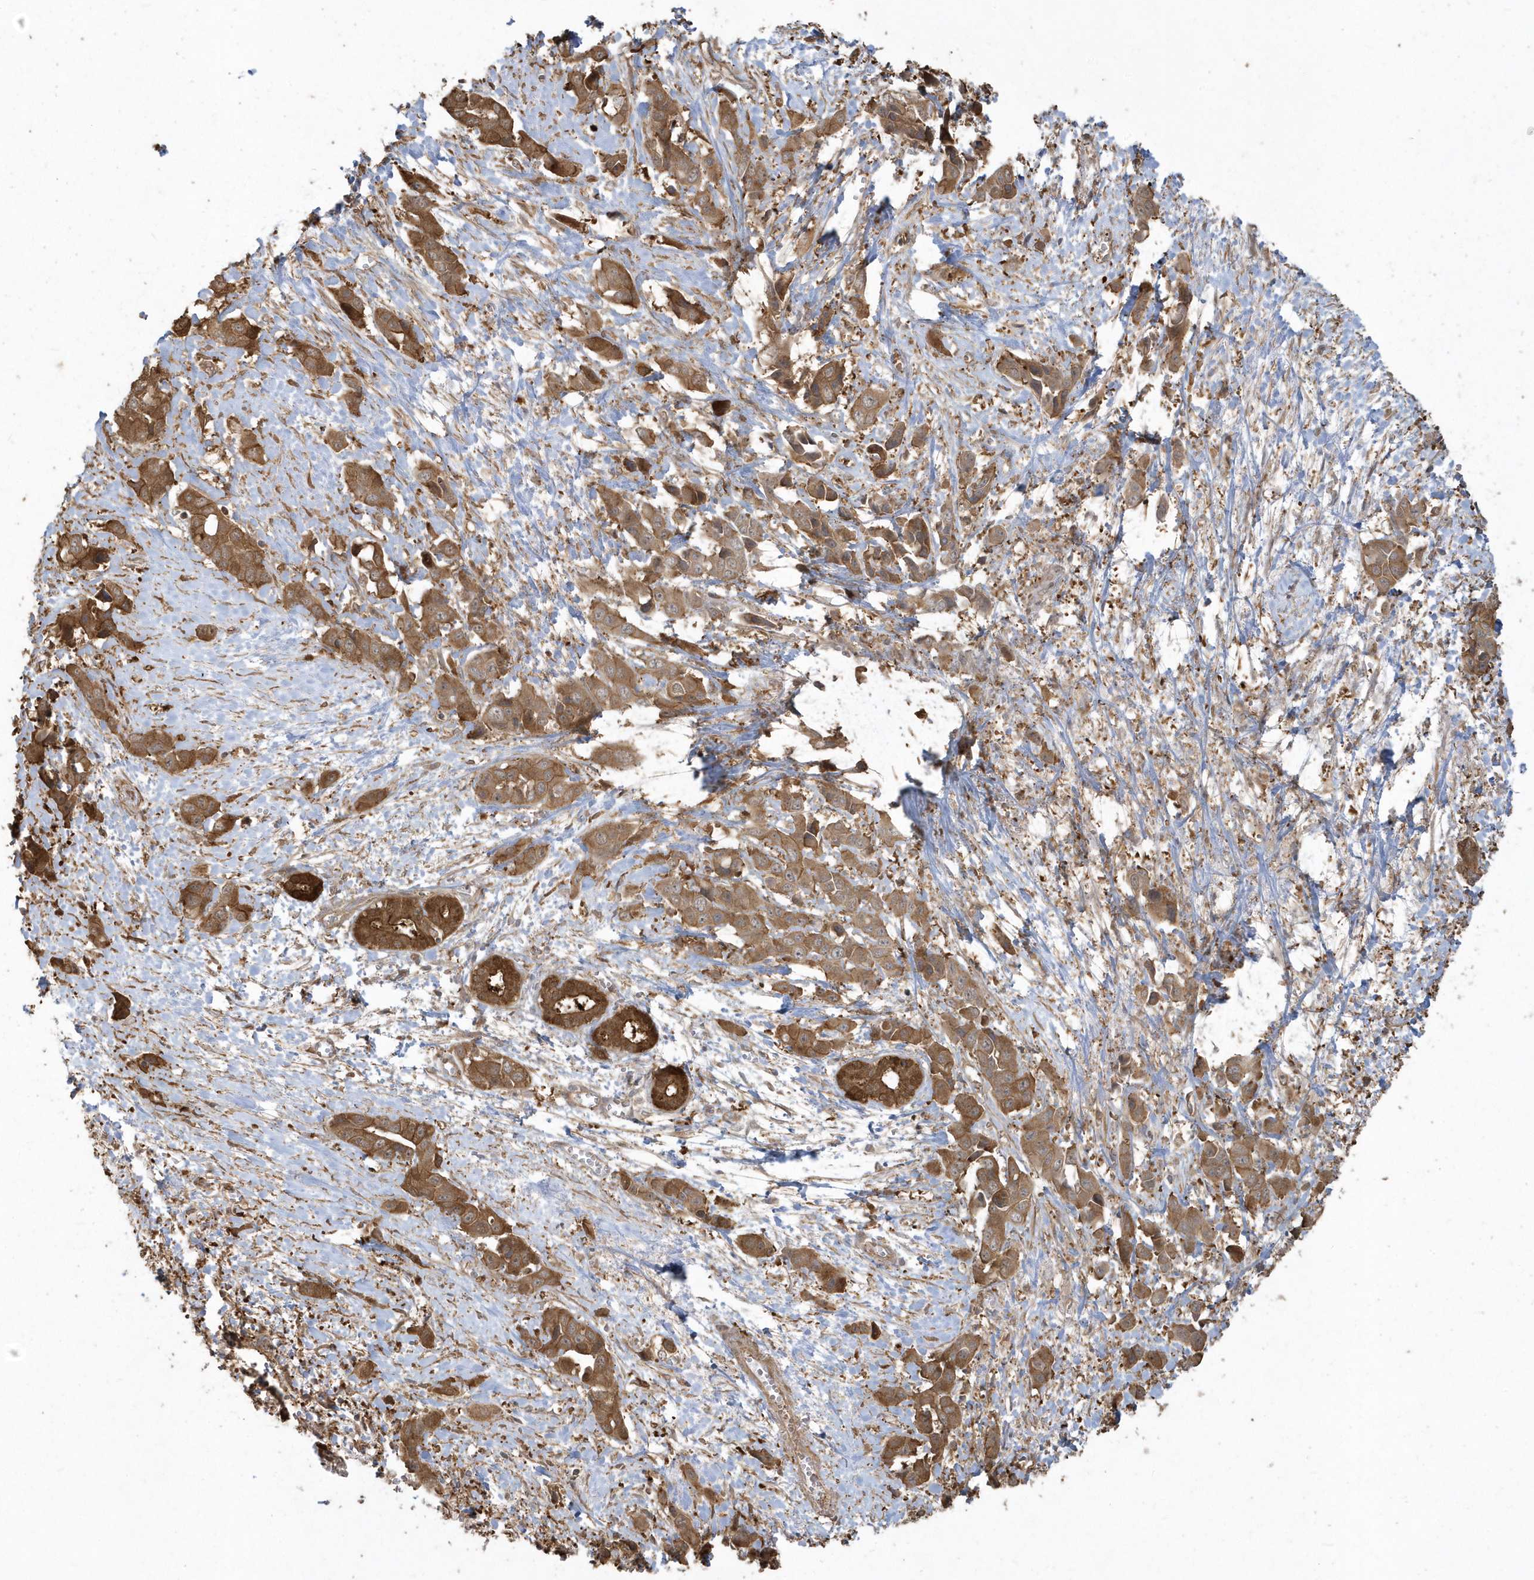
{"staining": {"intensity": "strong", "quantity": ">75%", "location": "cytoplasmic/membranous"}, "tissue": "liver cancer", "cell_type": "Tumor cells", "image_type": "cancer", "snomed": [{"axis": "morphology", "description": "Cholangiocarcinoma"}, {"axis": "topography", "description": "Liver"}], "caption": "DAB (3,3'-diaminobenzidine) immunohistochemical staining of human liver cholangiocarcinoma displays strong cytoplasmic/membranous protein staining in about >75% of tumor cells. (Brightfield microscopy of DAB IHC at high magnification).", "gene": "HNMT", "patient": {"sex": "female", "age": 52}}